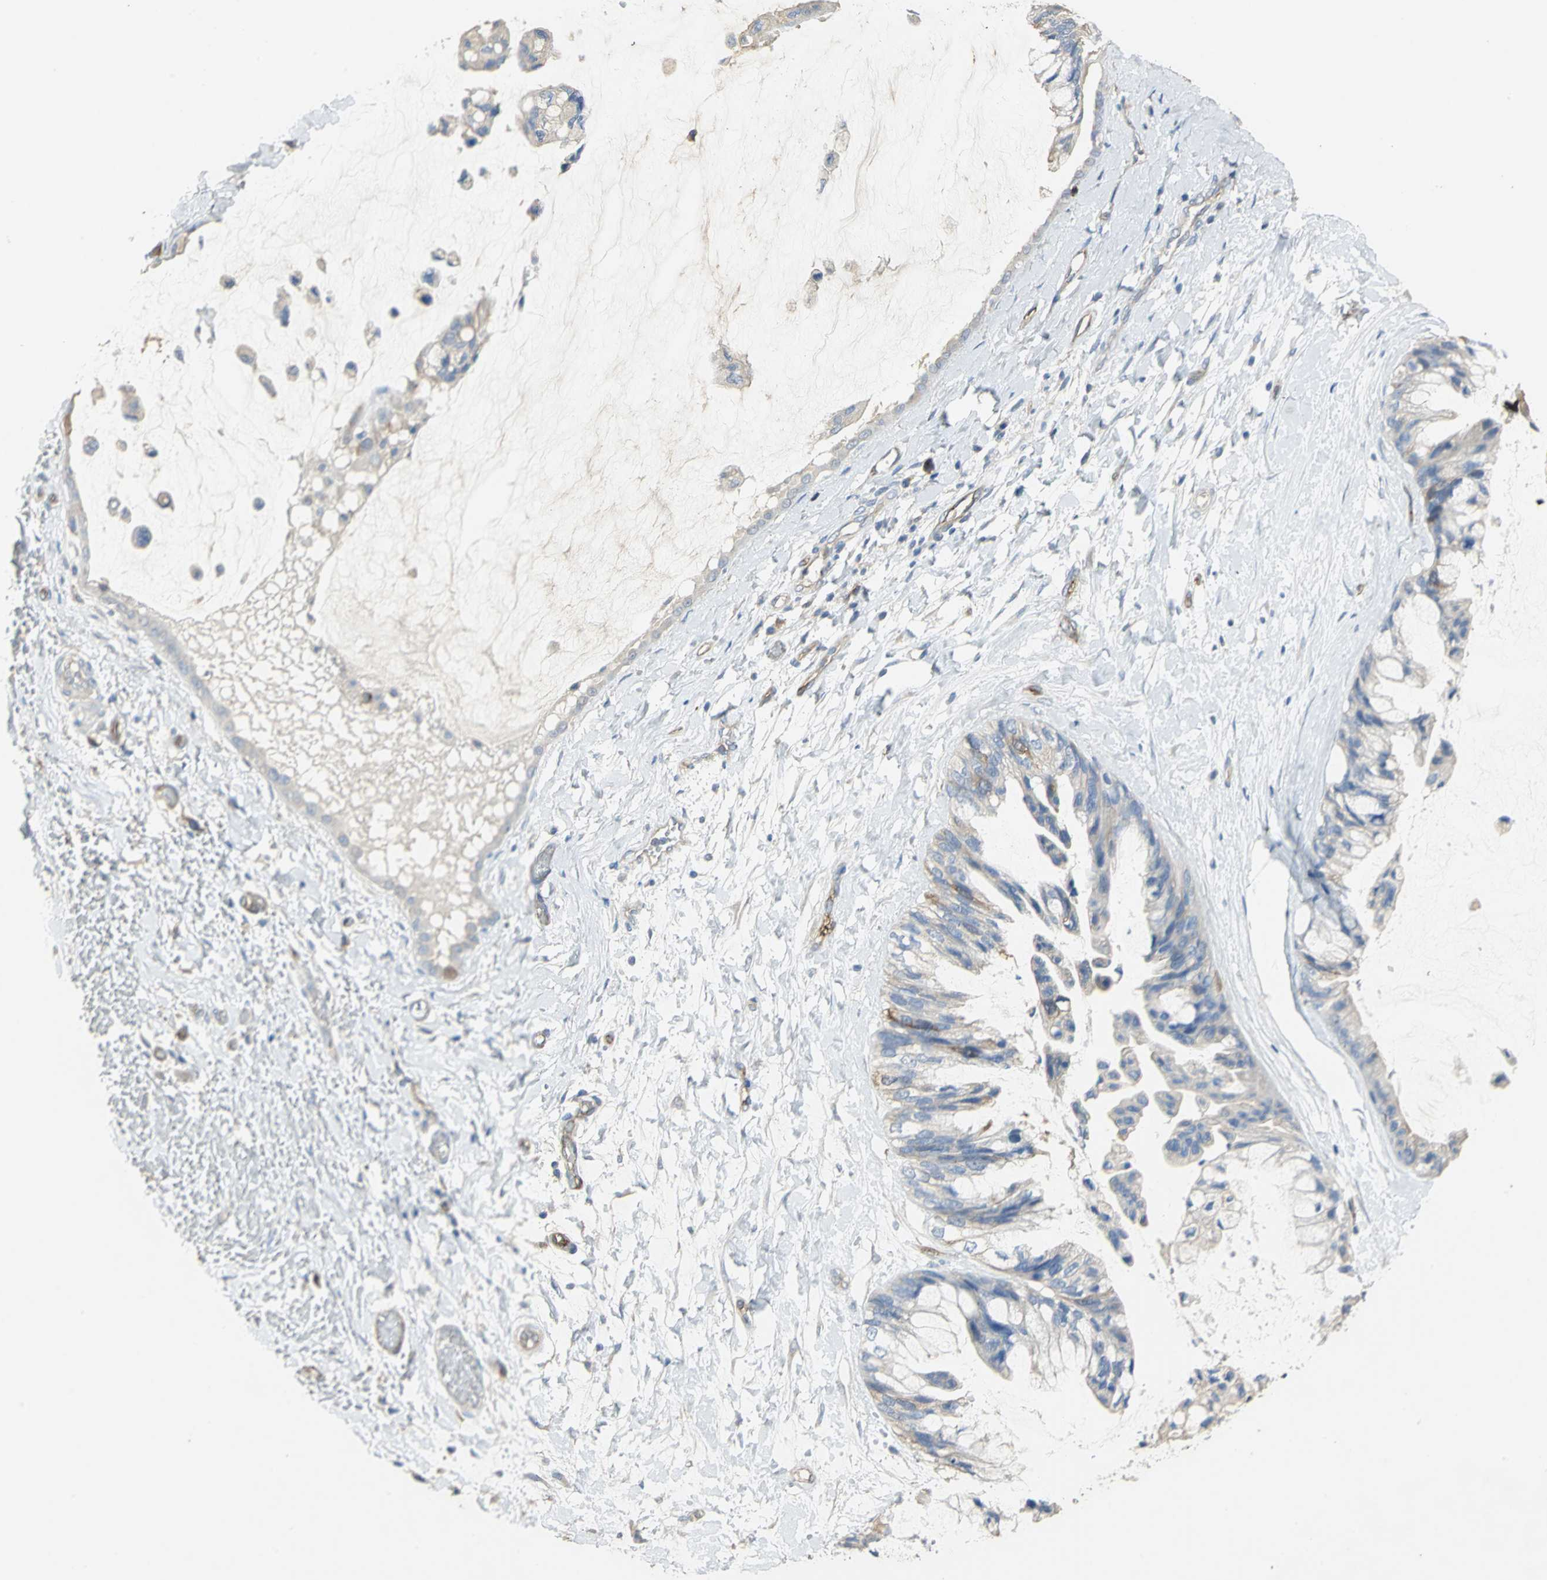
{"staining": {"intensity": "moderate", "quantity": "<25%", "location": "cytoplasmic/membranous"}, "tissue": "ovarian cancer", "cell_type": "Tumor cells", "image_type": "cancer", "snomed": [{"axis": "morphology", "description": "Cystadenocarcinoma, mucinous, NOS"}, {"axis": "topography", "description": "Ovary"}], "caption": "An image of human ovarian cancer stained for a protein shows moderate cytoplasmic/membranous brown staining in tumor cells. (DAB (3,3'-diaminobenzidine) IHC with brightfield microscopy, high magnification).", "gene": "DLGAP5", "patient": {"sex": "female", "age": 39}}